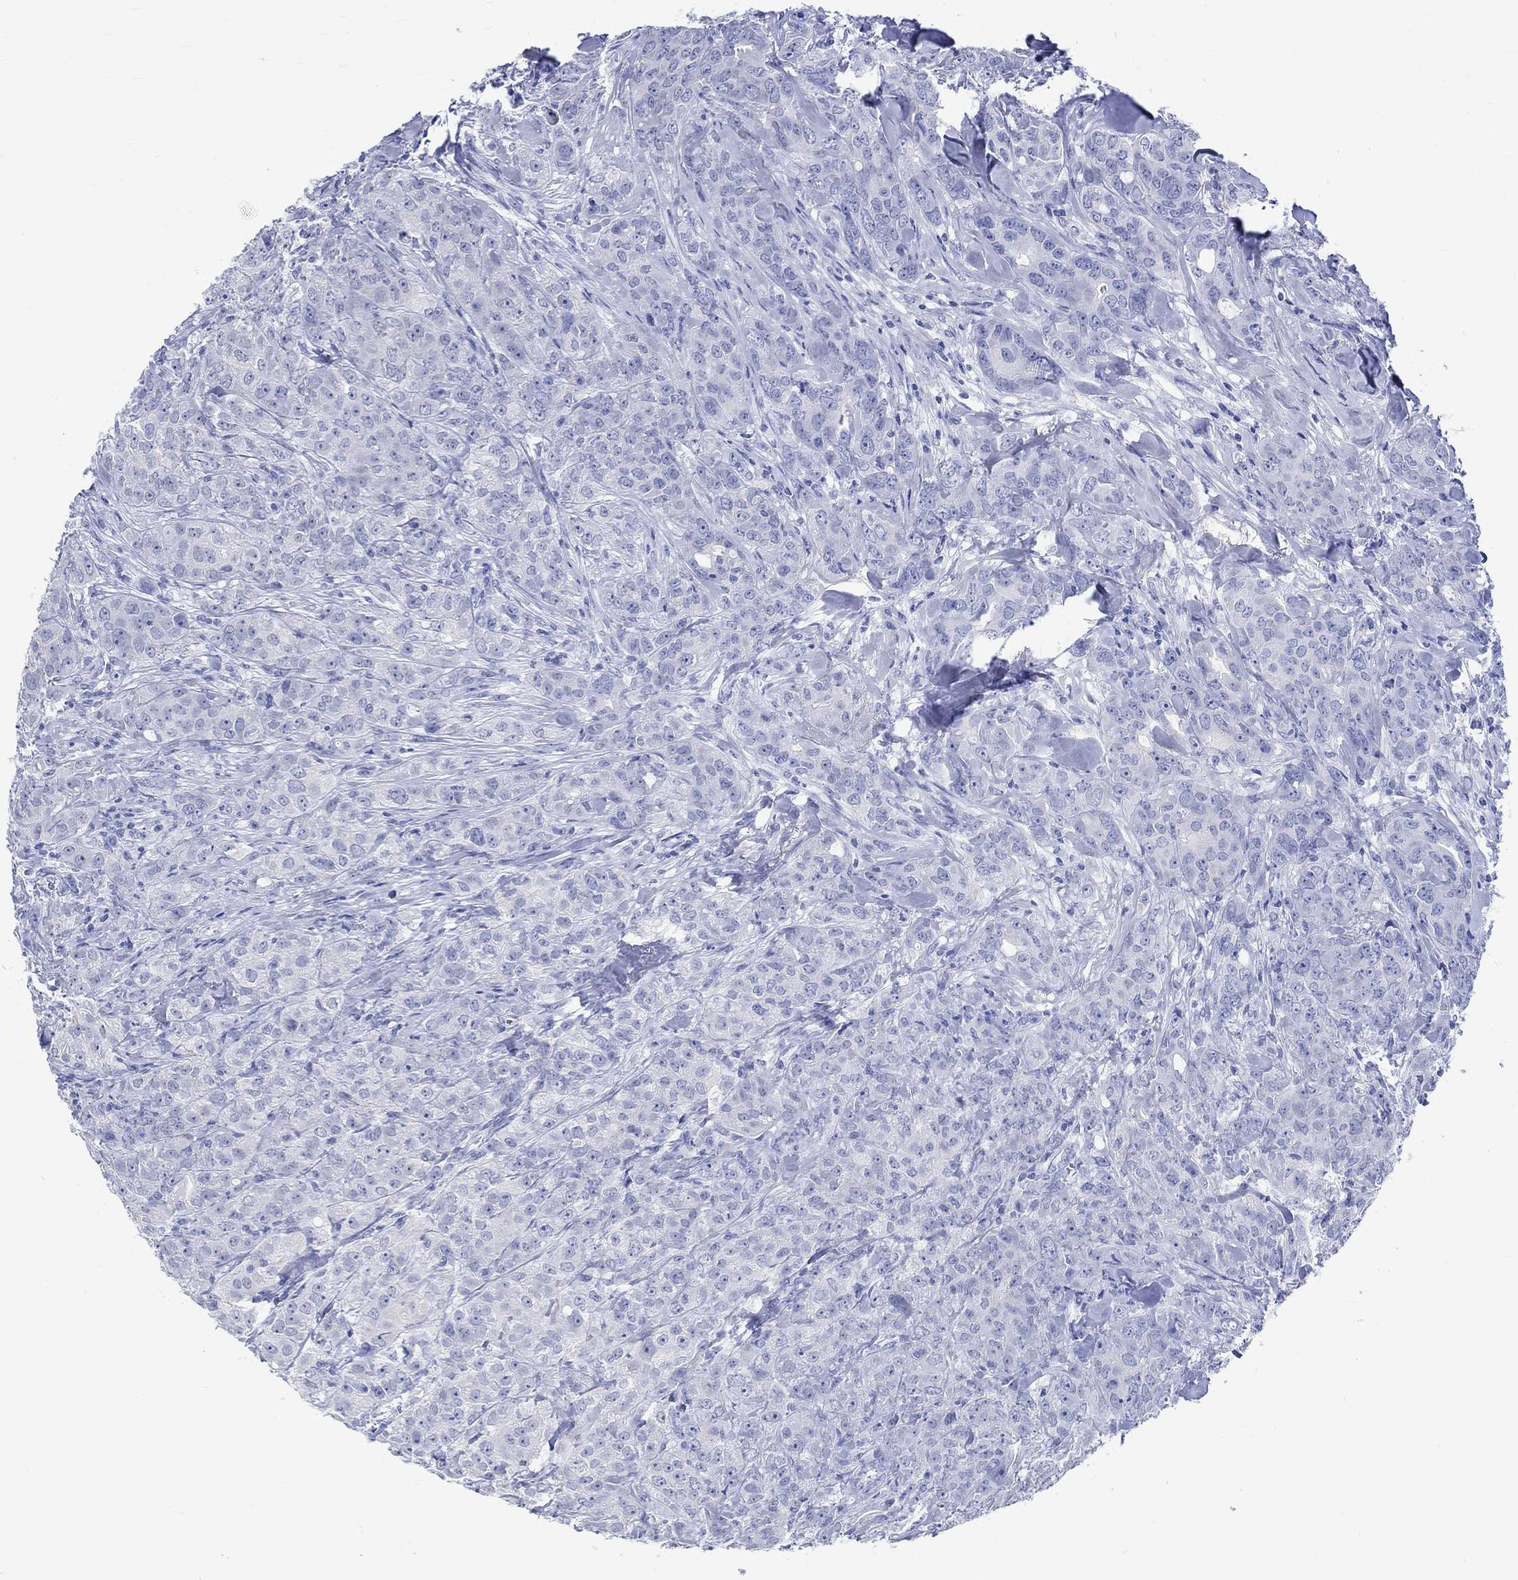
{"staining": {"intensity": "negative", "quantity": "none", "location": "none"}, "tissue": "breast cancer", "cell_type": "Tumor cells", "image_type": "cancer", "snomed": [{"axis": "morphology", "description": "Duct carcinoma"}, {"axis": "topography", "description": "Breast"}], "caption": "The photomicrograph shows no significant positivity in tumor cells of breast cancer (infiltrating ductal carcinoma).", "gene": "KLHL33", "patient": {"sex": "female", "age": 43}}